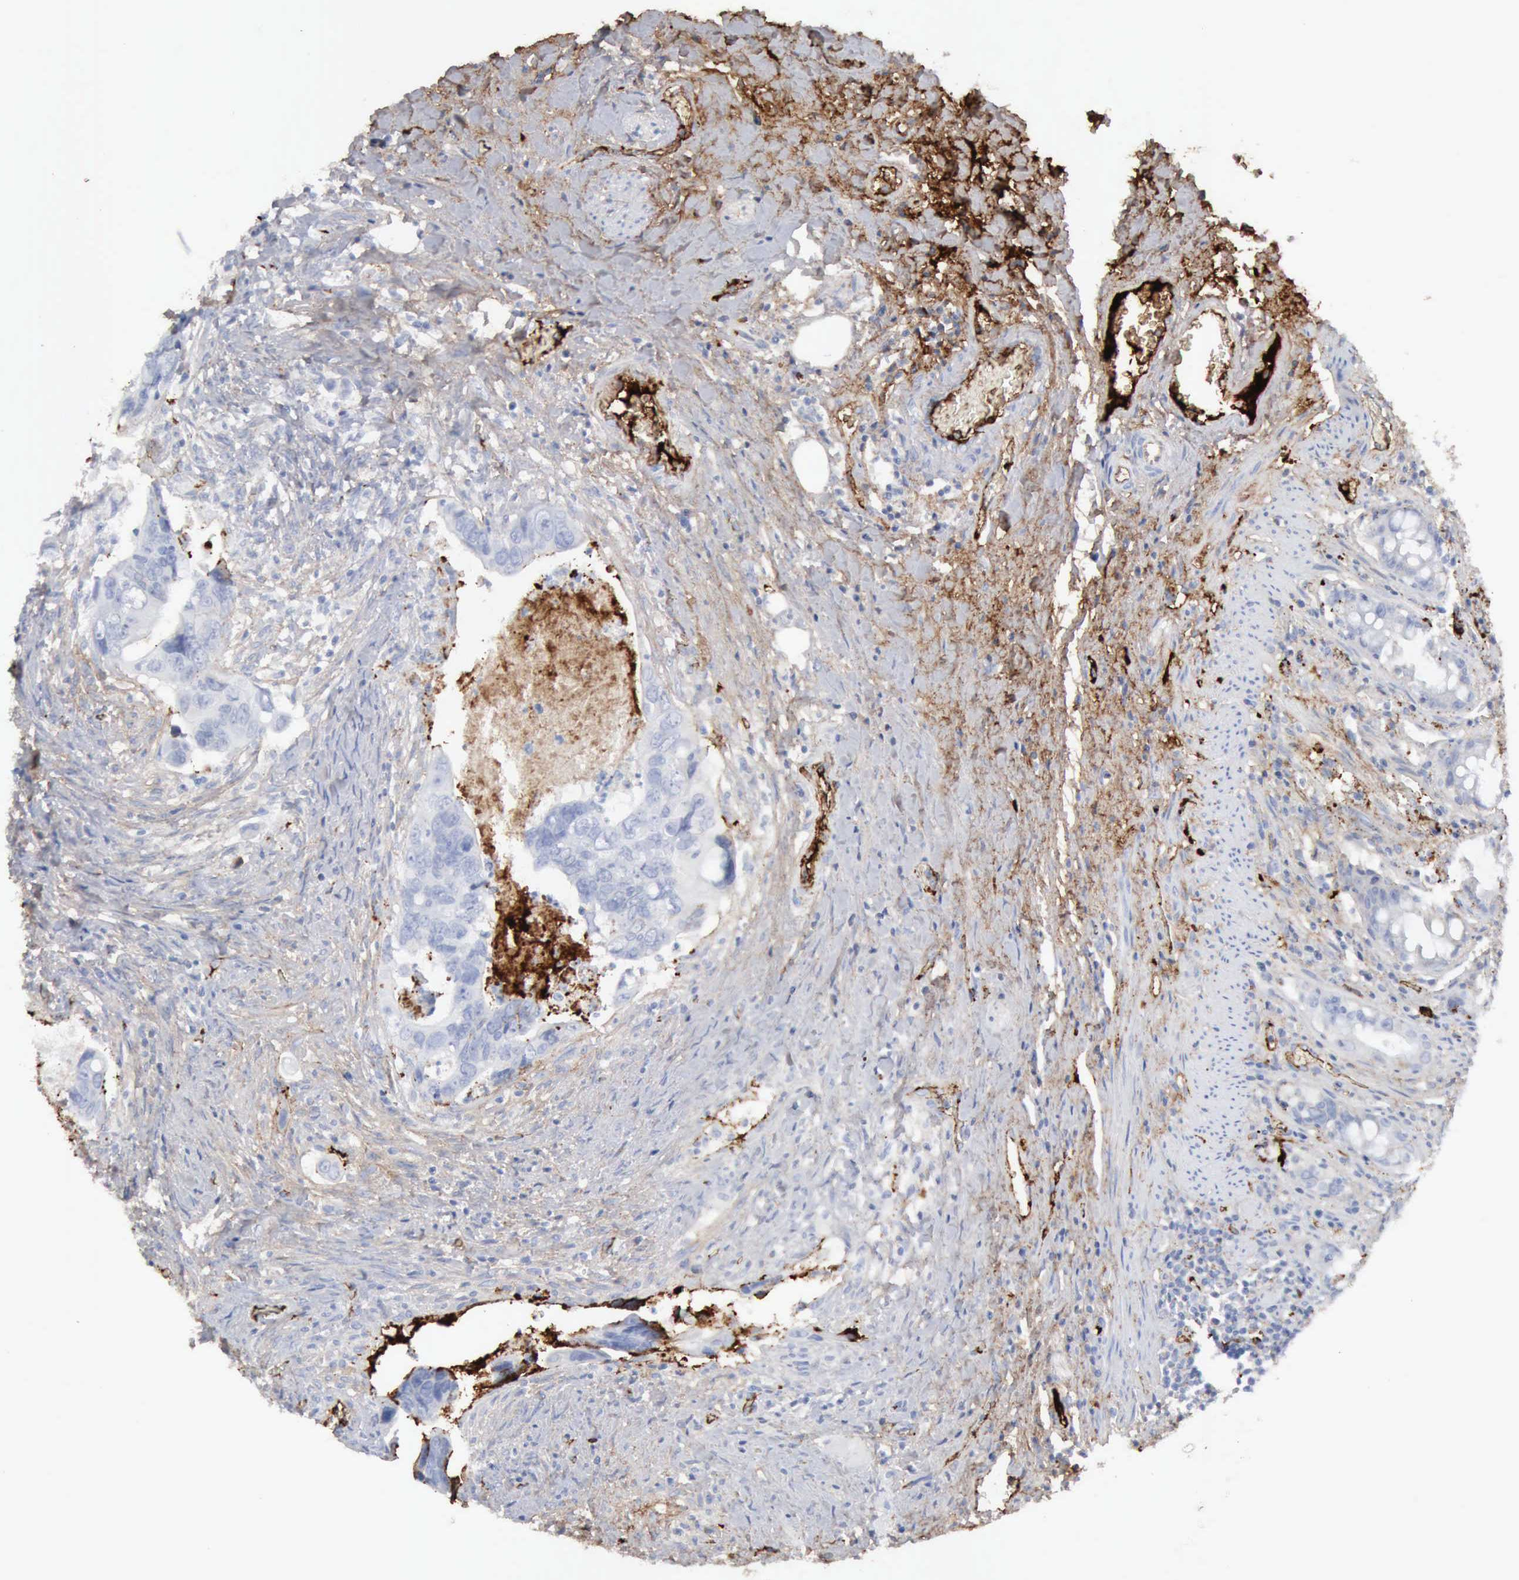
{"staining": {"intensity": "negative", "quantity": "none", "location": "none"}, "tissue": "colorectal cancer", "cell_type": "Tumor cells", "image_type": "cancer", "snomed": [{"axis": "morphology", "description": "Adenocarcinoma, NOS"}, {"axis": "topography", "description": "Rectum"}], "caption": "This is an immunohistochemistry (IHC) photomicrograph of human colorectal cancer (adenocarcinoma). There is no staining in tumor cells.", "gene": "C4BPA", "patient": {"sex": "male", "age": 53}}